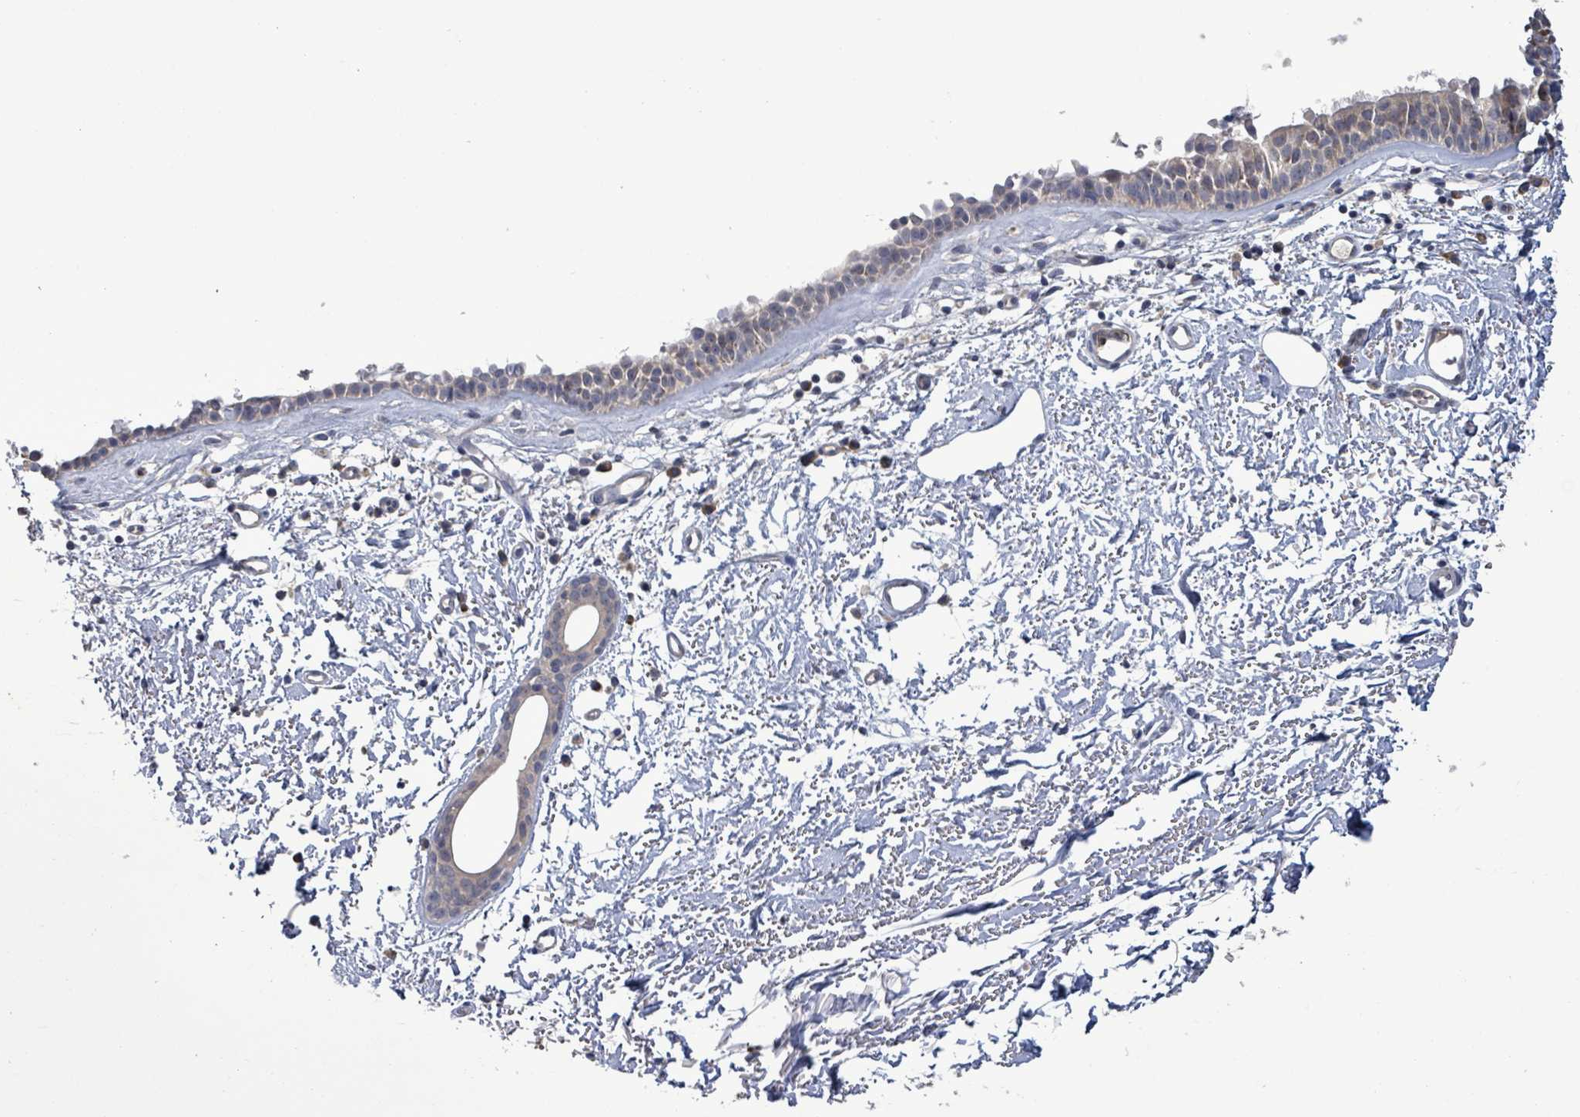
{"staining": {"intensity": "negative", "quantity": "none", "location": "none"}, "tissue": "nasopharynx", "cell_type": "Respiratory epithelial cells", "image_type": "normal", "snomed": [{"axis": "morphology", "description": "Normal tissue, NOS"}, {"axis": "topography", "description": "Cartilage tissue"}, {"axis": "topography", "description": "Nasopharynx"}], "caption": "This is an immunohistochemistry histopathology image of normal human nasopharynx. There is no expression in respiratory epithelial cells.", "gene": "SERPINE3", "patient": {"sex": "male", "age": 56}}